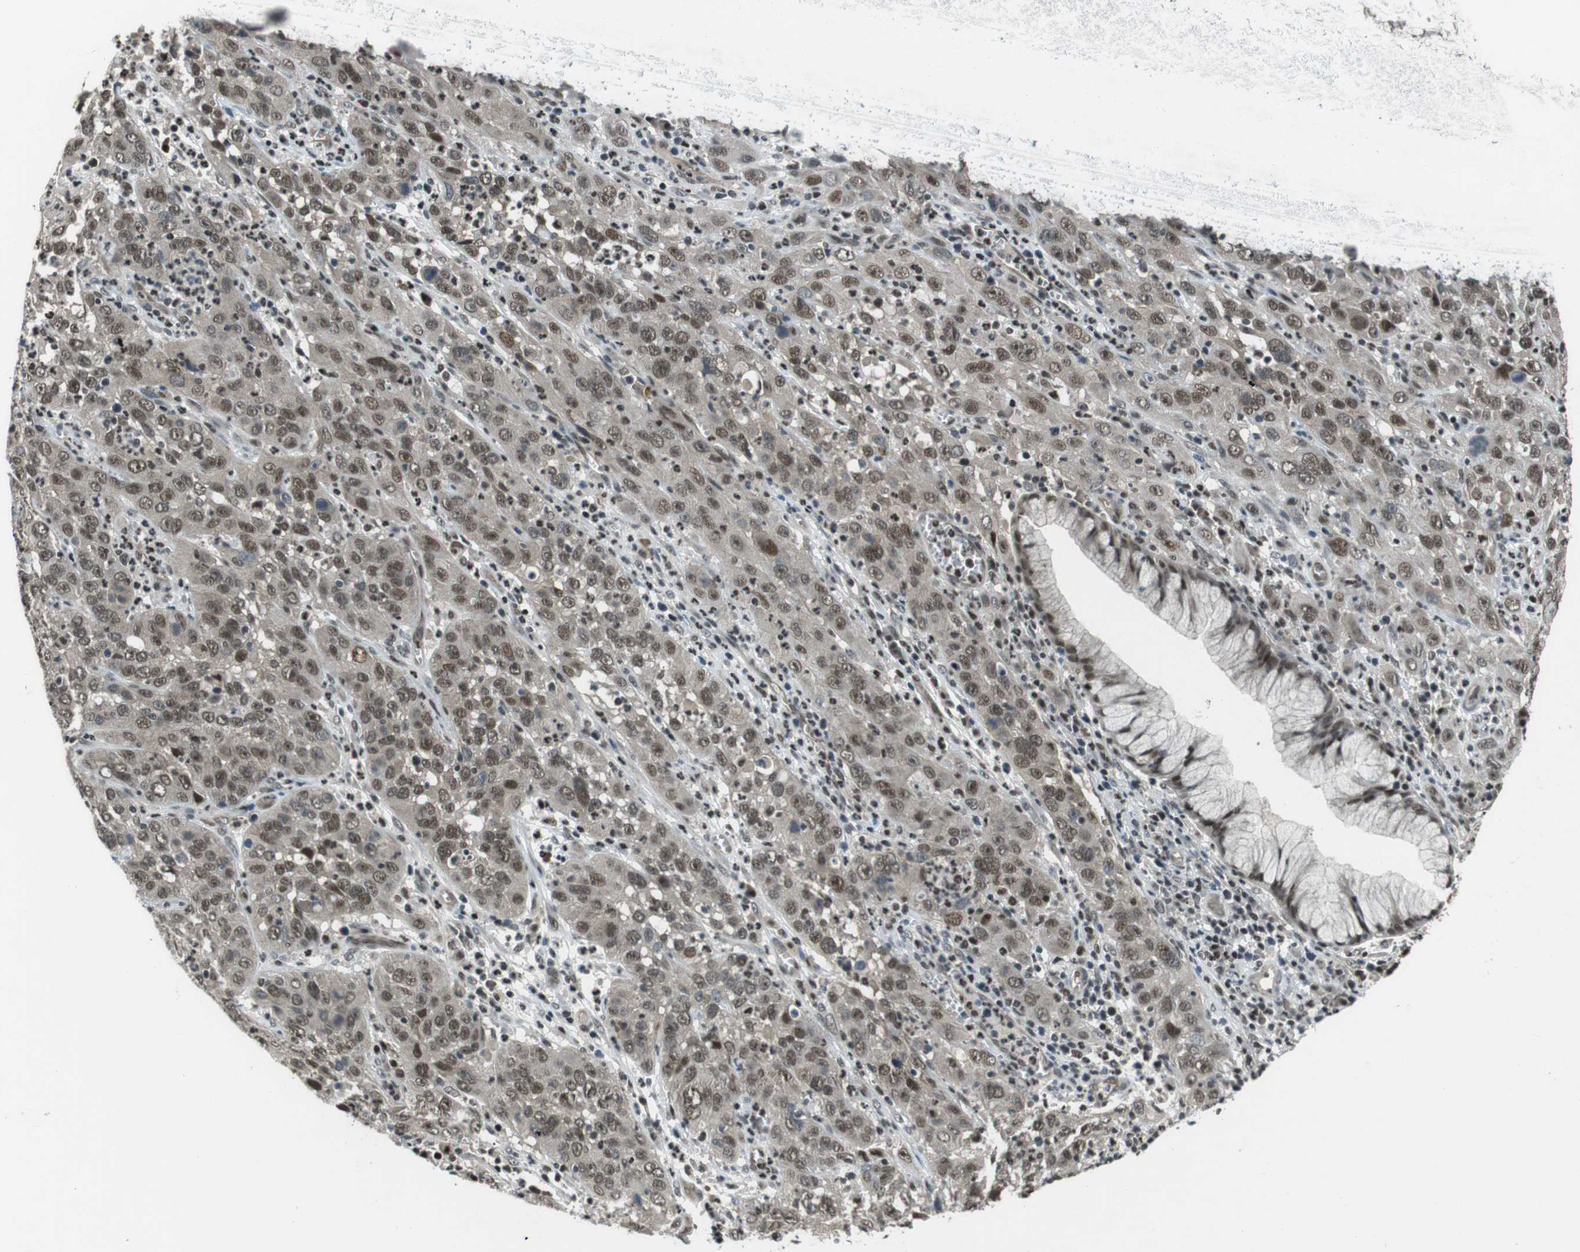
{"staining": {"intensity": "moderate", "quantity": ">75%", "location": "nuclear"}, "tissue": "cervical cancer", "cell_type": "Tumor cells", "image_type": "cancer", "snomed": [{"axis": "morphology", "description": "Squamous cell carcinoma, NOS"}, {"axis": "topography", "description": "Cervix"}], "caption": "This is a histology image of IHC staining of cervical cancer (squamous cell carcinoma), which shows moderate staining in the nuclear of tumor cells.", "gene": "MAPKAPK5", "patient": {"sex": "female", "age": 32}}